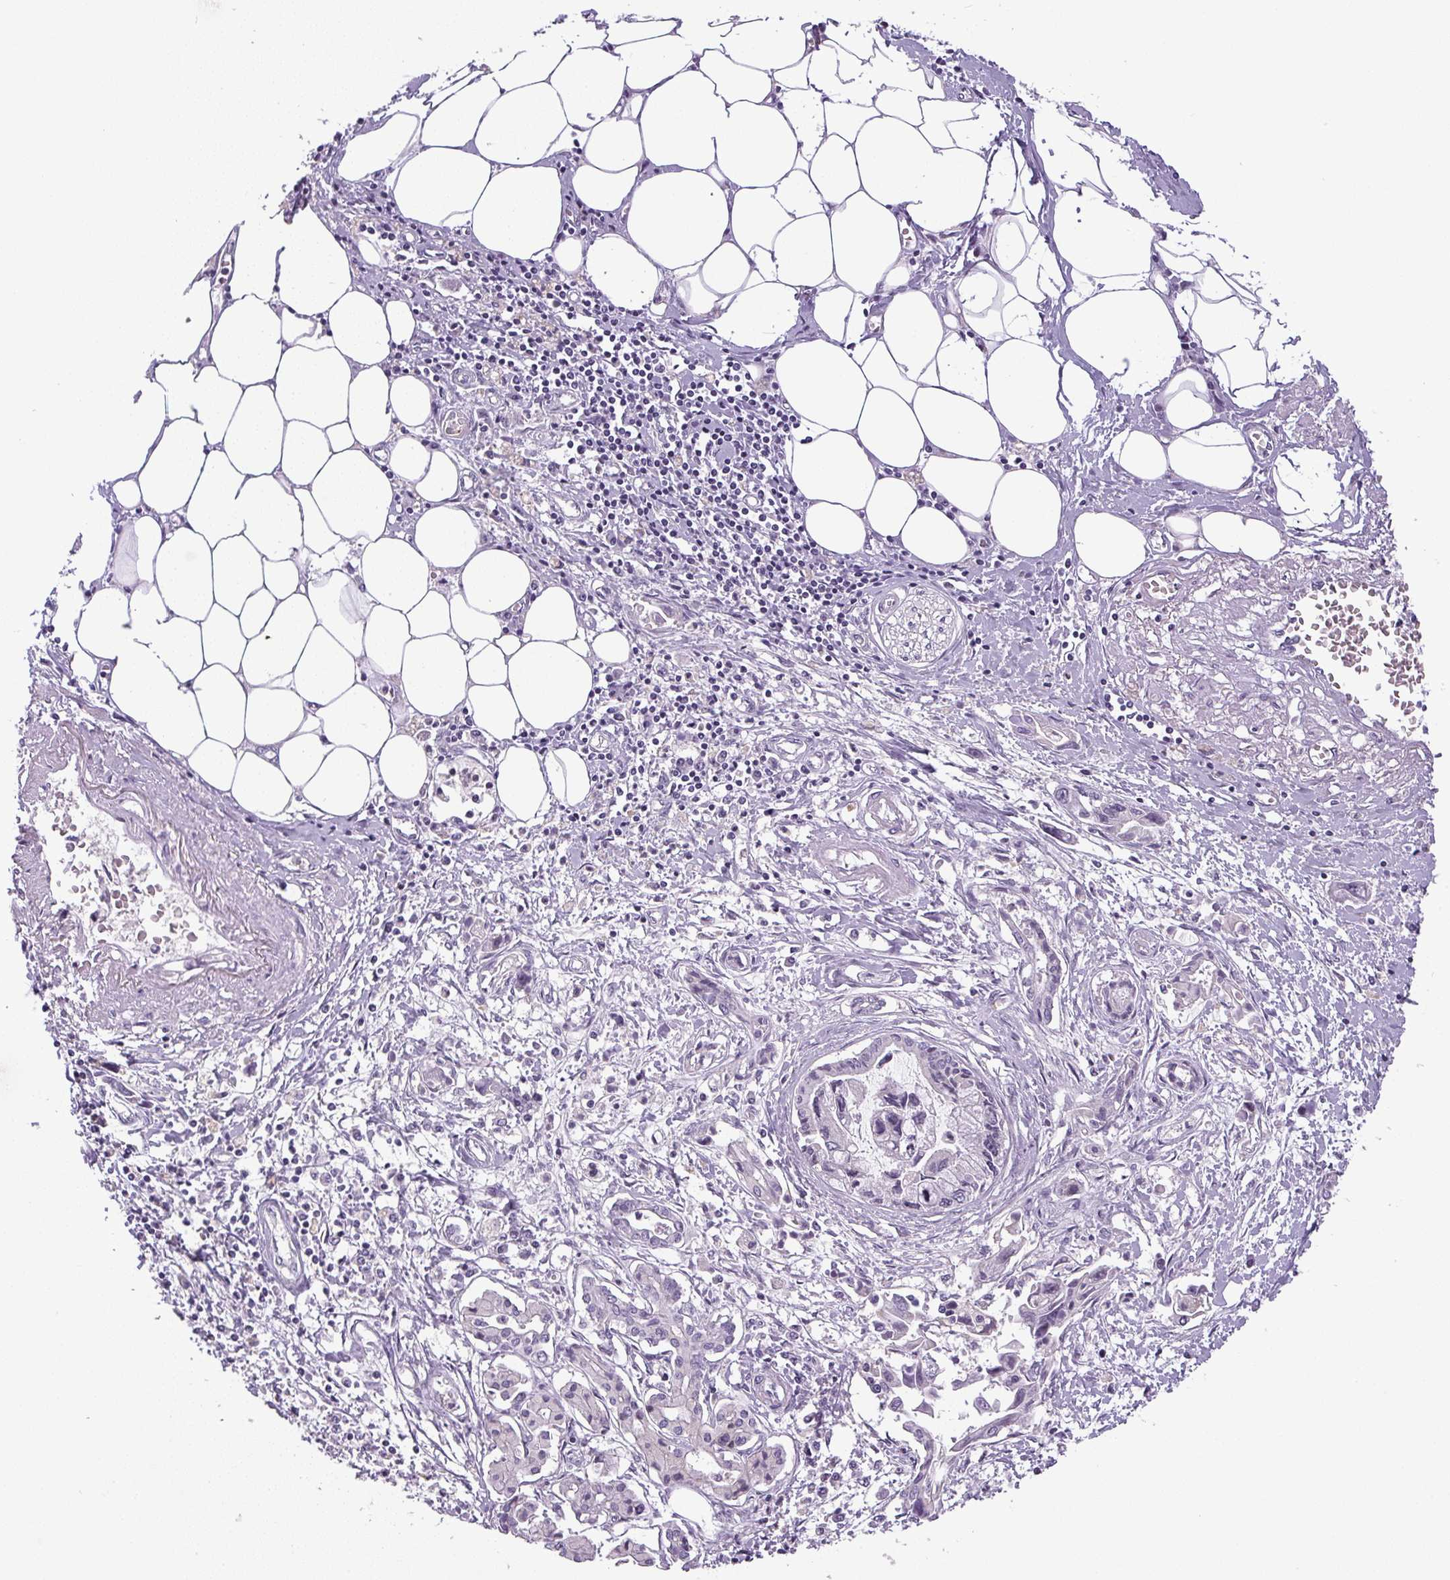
{"staining": {"intensity": "negative", "quantity": "none", "location": "none"}, "tissue": "pancreatic cancer", "cell_type": "Tumor cells", "image_type": "cancer", "snomed": [{"axis": "morphology", "description": "Adenocarcinoma, NOS"}, {"axis": "topography", "description": "Pancreas"}], "caption": "The photomicrograph reveals no significant staining in tumor cells of adenocarcinoma (pancreatic). (DAB (3,3'-diaminobenzidine) immunohistochemistry visualized using brightfield microscopy, high magnification).", "gene": "SGF29", "patient": {"sex": "male", "age": 84}}